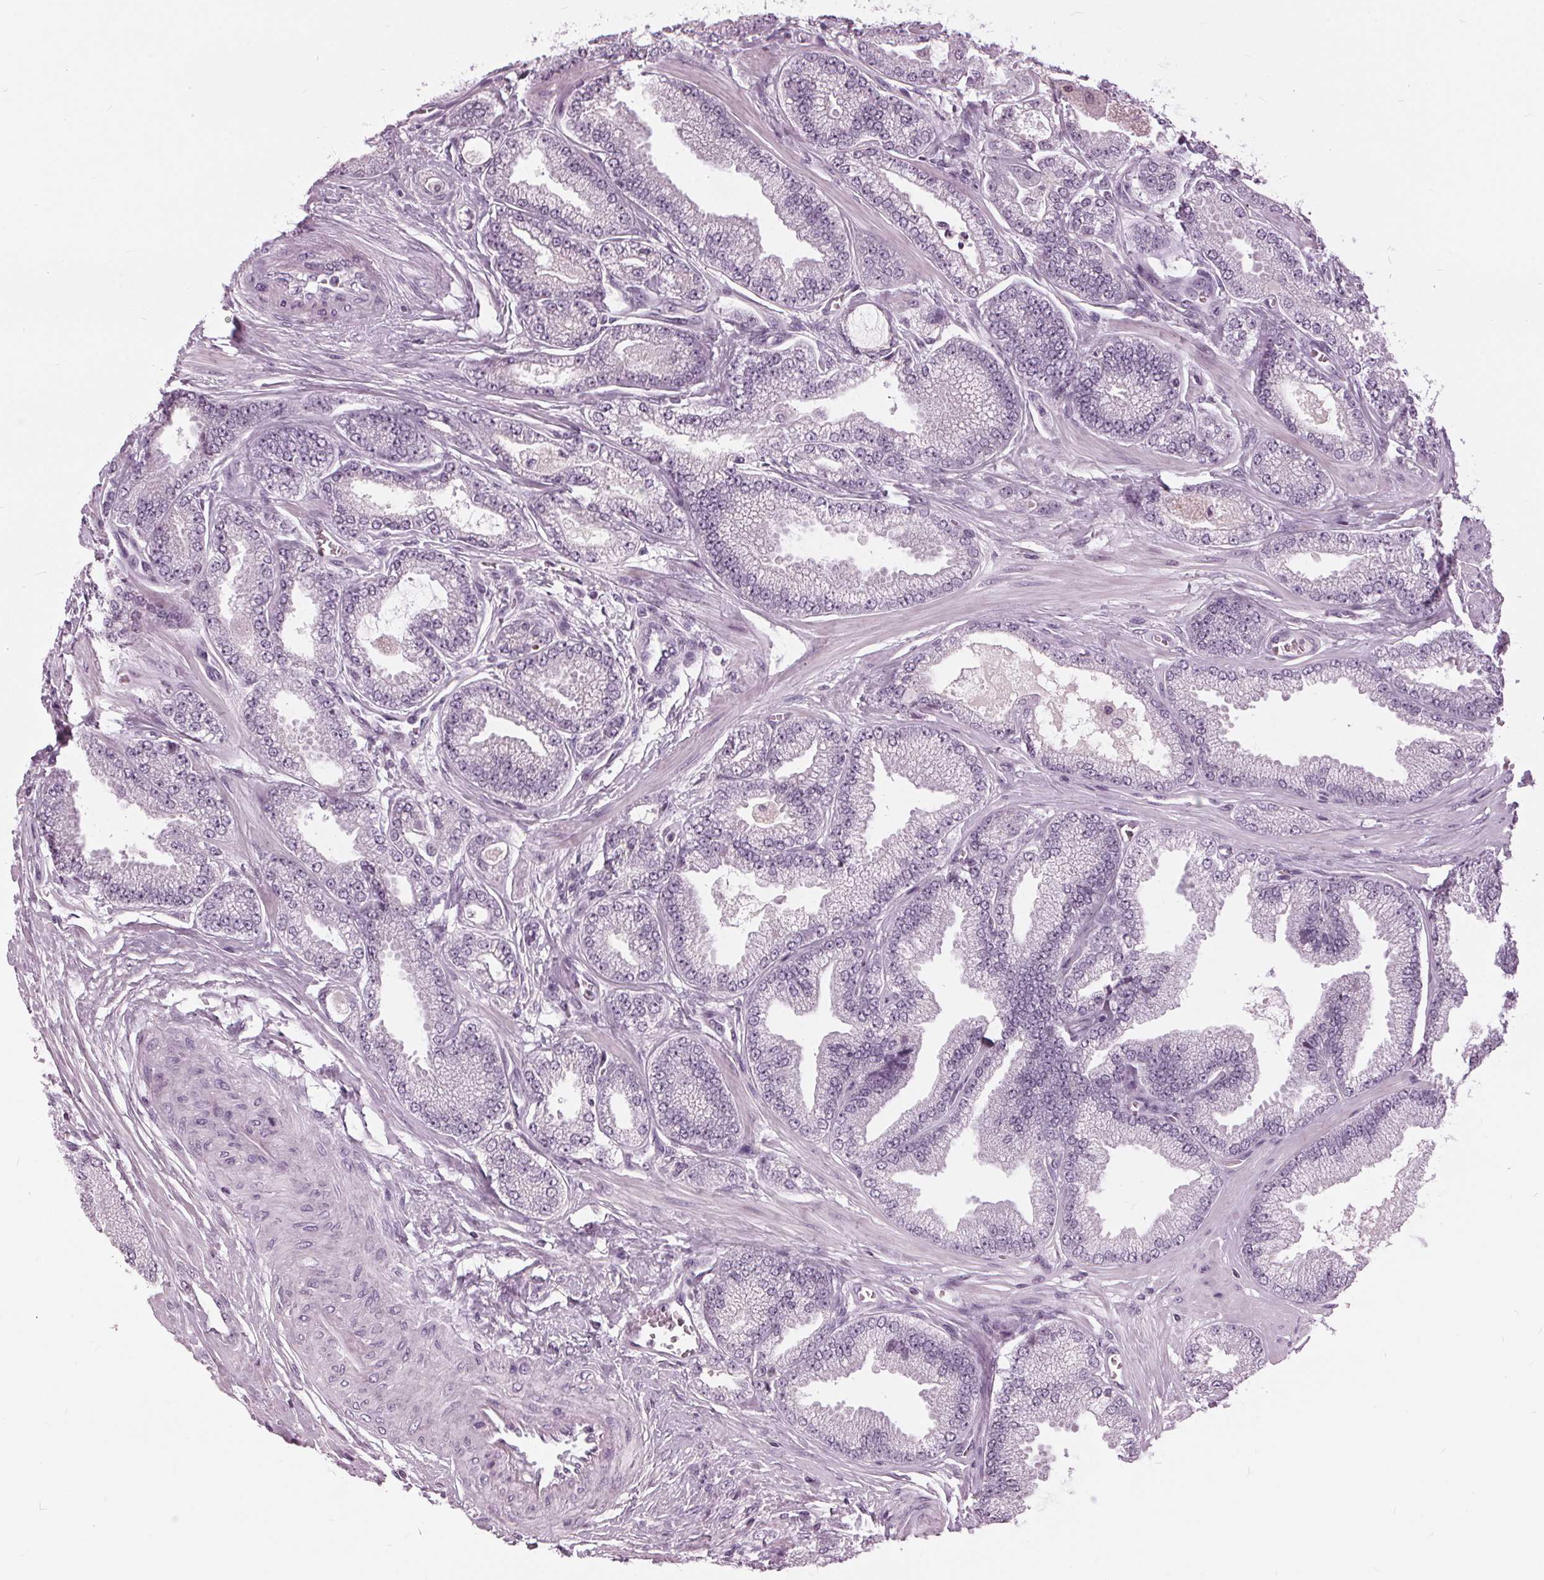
{"staining": {"intensity": "negative", "quantity": "none", "location": "none"}, "tissue": "prostate cancer", "cell_type": "Tumor cells", "image_type": "cancer", "snomed": [{"axis": "morphology", "description": "Adenocarcinoma, Low grade"}, {"axis": "topography", "description": "Prostate"}], "caption": "Tumor cells show no significant staining in prostate cancer.", "gene": "SLC9A4", "patient": {"sex": "male", "age": 55}}